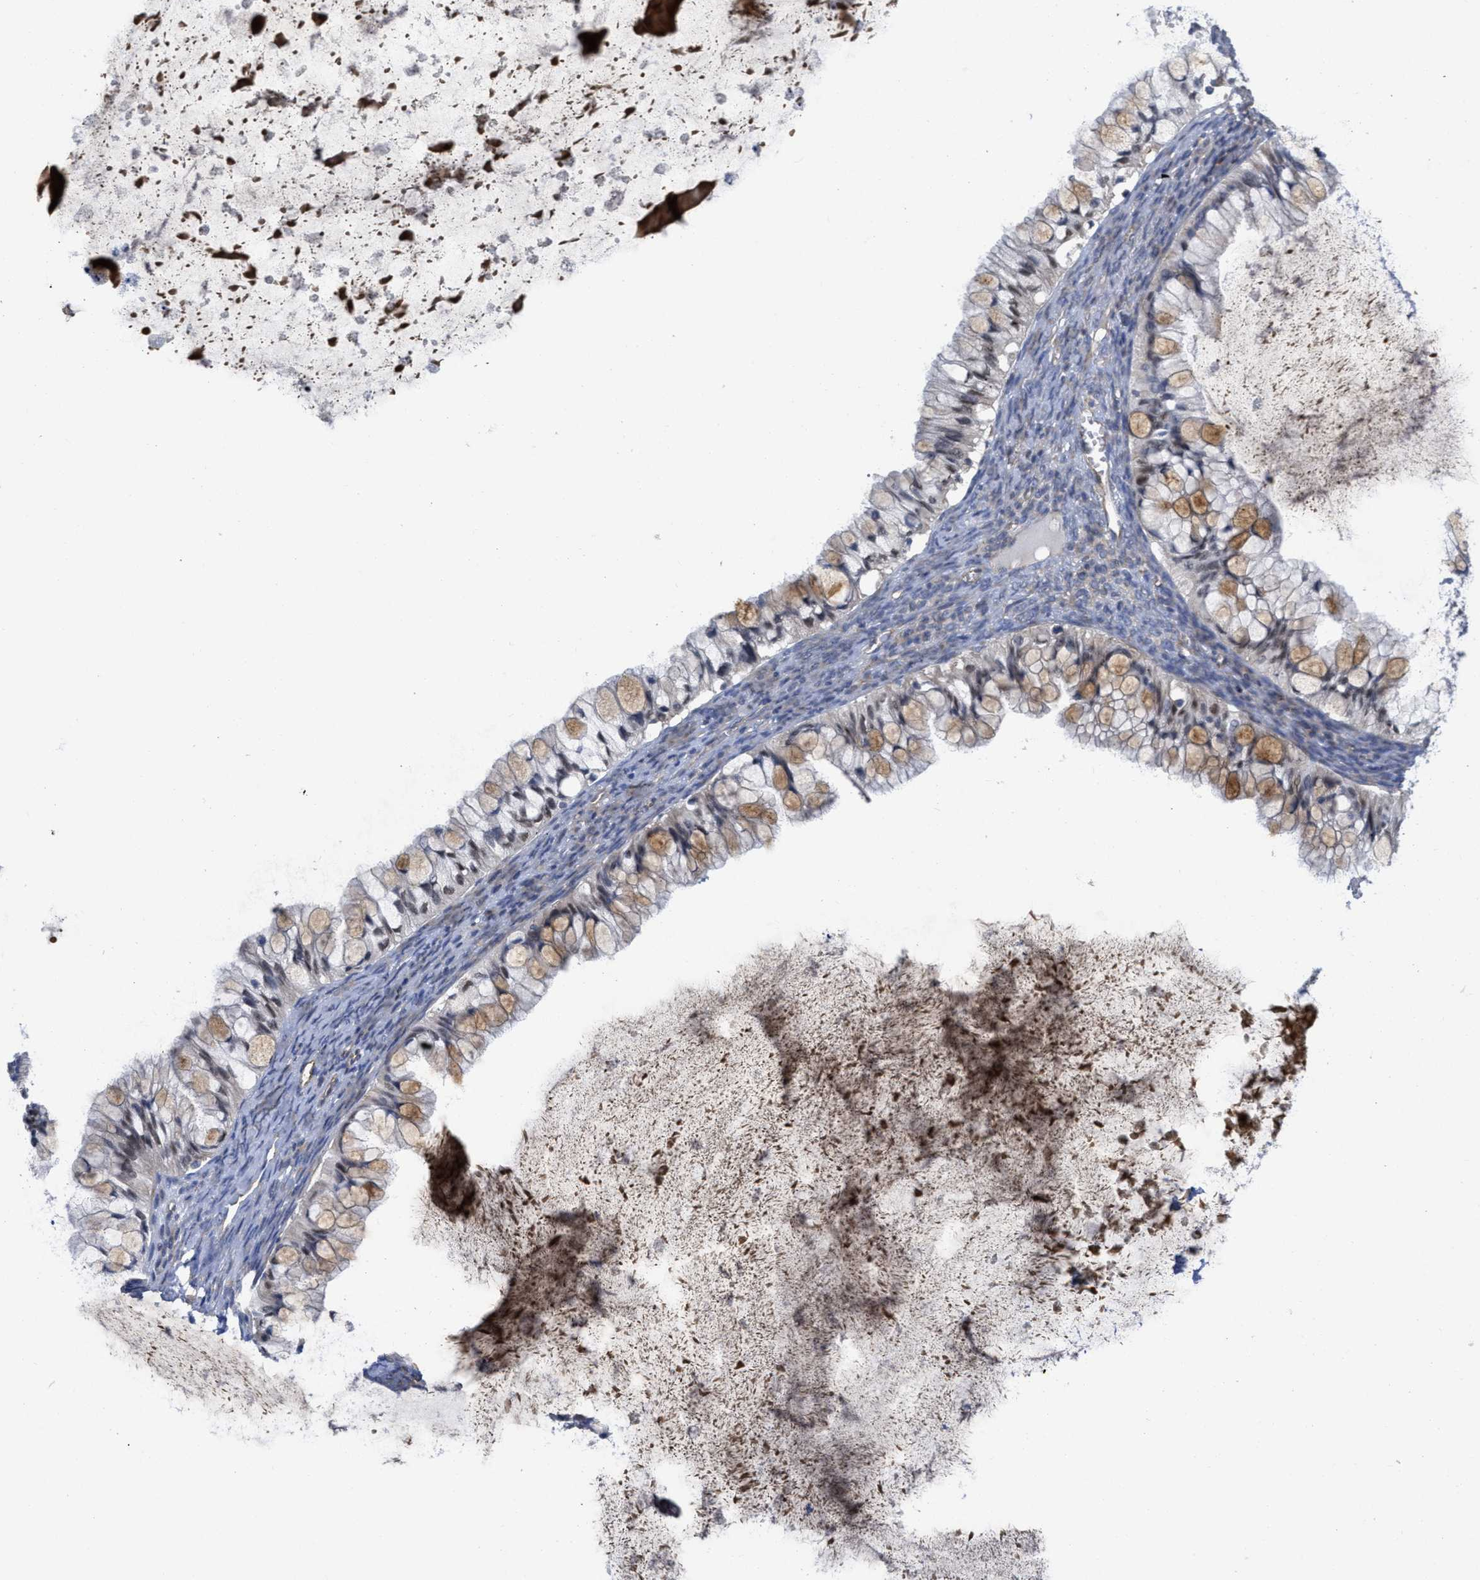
{"staining": {"intensity": "moderate", "quantity": "25%-75%", "location": "cytoplasmic/membranous"}, "tissue": "ovarian cancer", "cell_type": "Tumor cells", "image_type": "cancer", "snomed": [{"axis": "morphology", "description": "Cystadenocarcinoma, mucinous, NOS"}, {"axis": "topography", "description": "Ovary"}], "caption": "Human mucinous cystadenocarcinoma (ovarian) stained for a protein (brown) displays moderate cytoplasmic/membranous positive expression in approximately 25%-75% of tumor cells.", "gene": "ARHGEF26", "patient": {"sex": "female", "age": 57}}